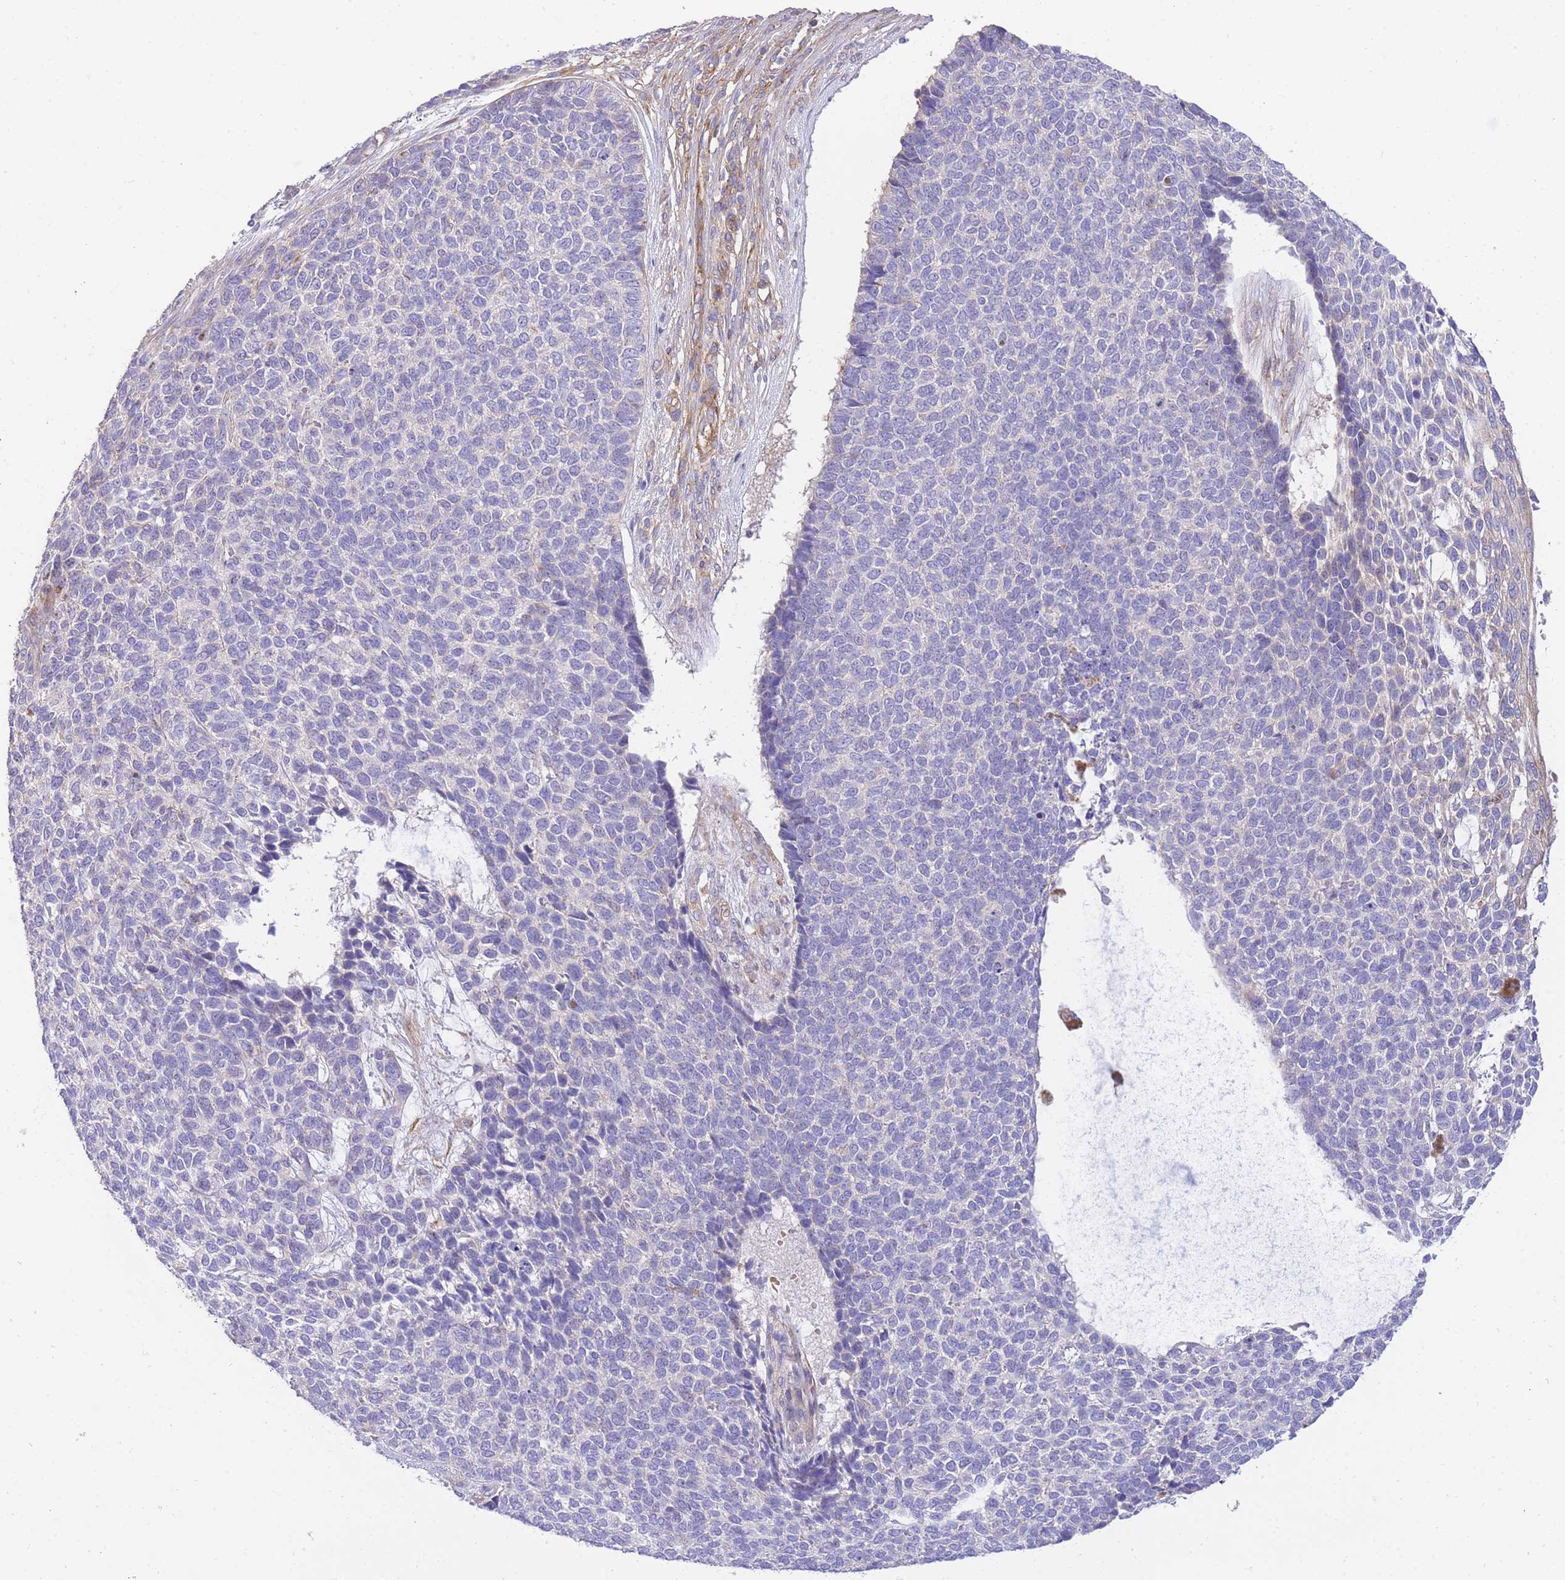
{"staining": {"intensity": "negative", "quantity": "none", "location": "none"}, "tissue": "skin cancer", "cell_type": "Tumor cells", "image_type": "cancer", "snomed": [{"axis": "morphology", "description": "Basal cell carcinoma"}, {"axis": "topography", "description": "Skin"}], "caption": "Protein analysis of skin basal cell carcinoma demonstrates no significant expression in tumor cells. (DAB (3,3'-diaminobenzidine) IHC, high magnification).", "gene": "INSYN2B", "patient": {"sex": "female", "age": 84}}